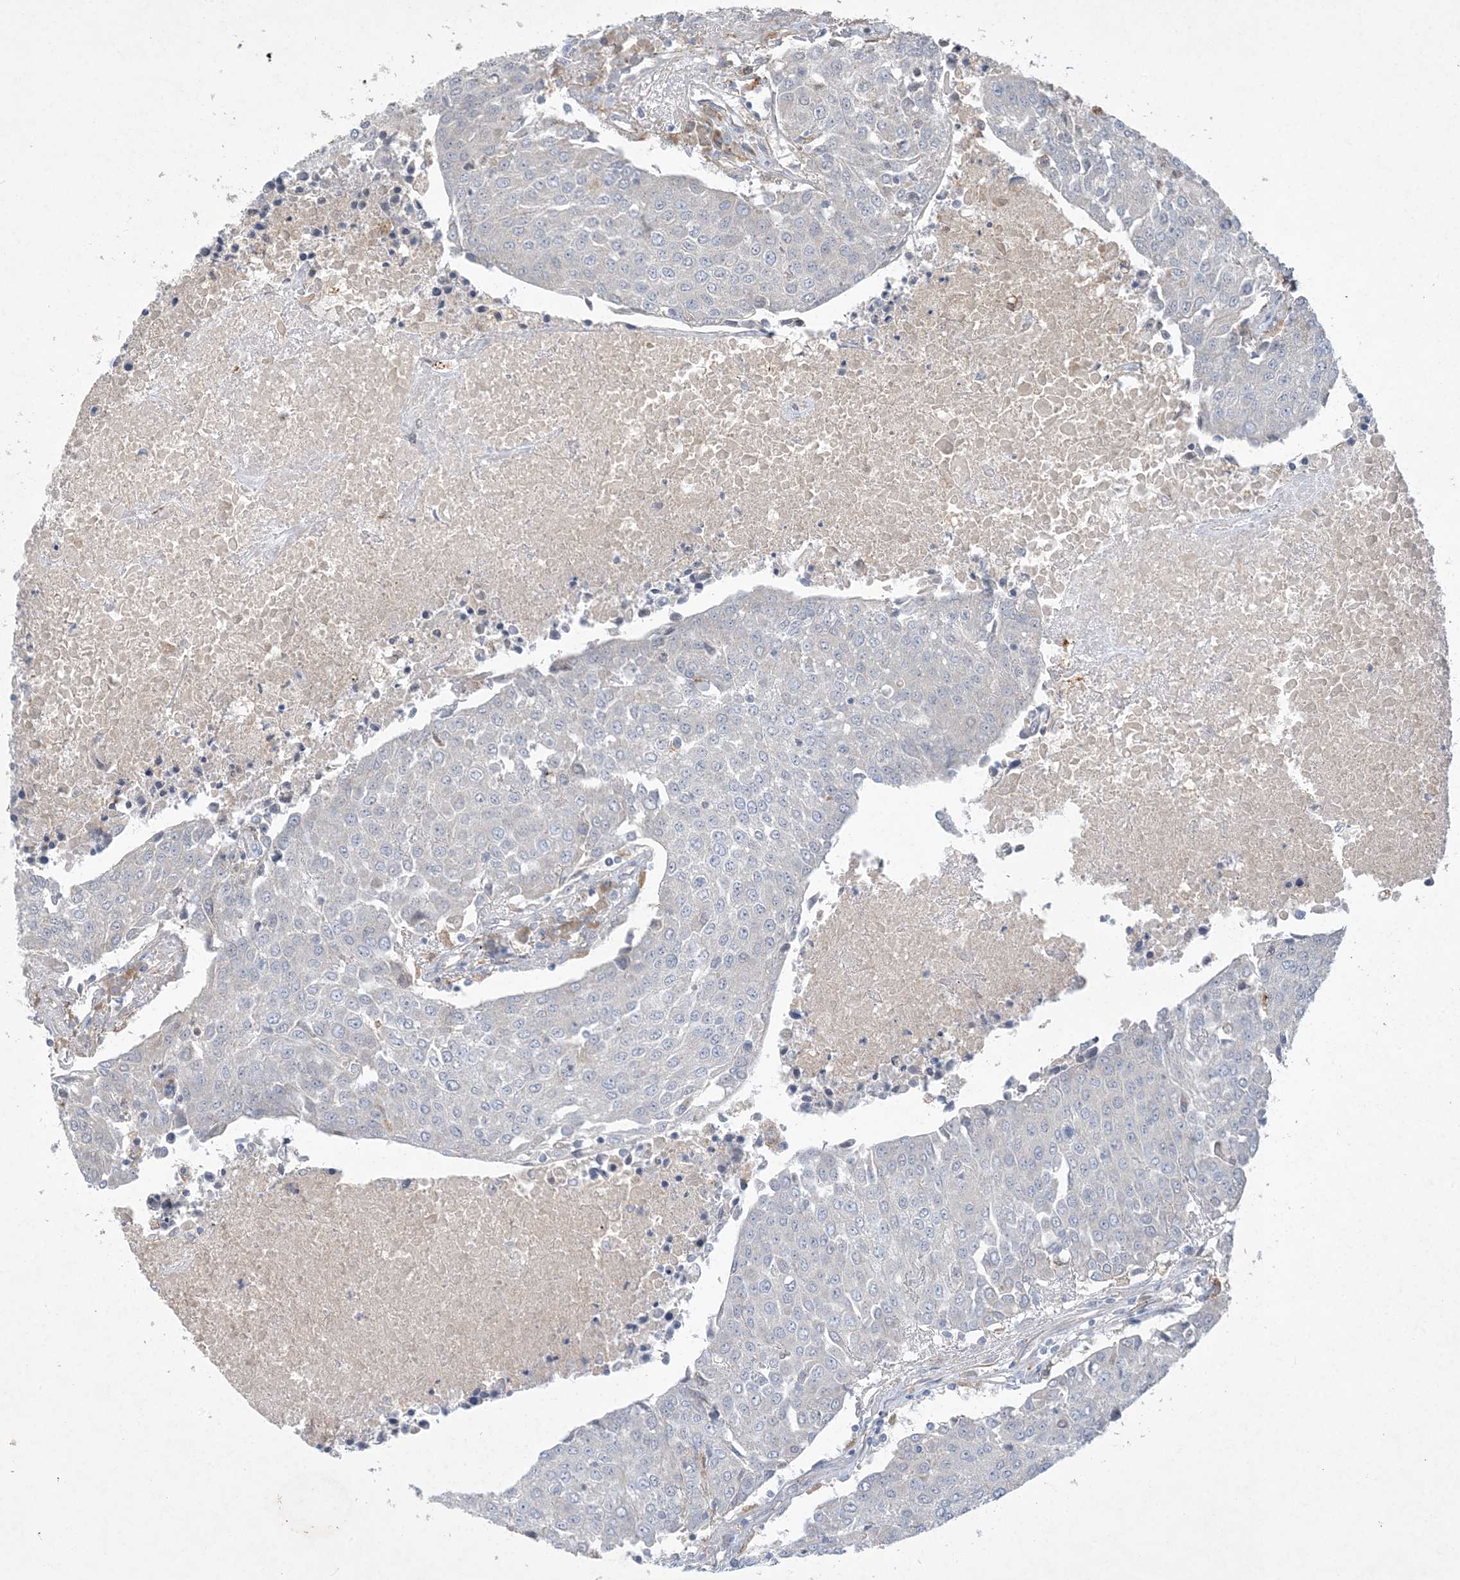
{"staining": {"intensity": "negative", "quantity": "none", "location": "none"}, "tissue": "urothelial cancer", "cell_type": "Tumor cells", "image_type": "cancer", "snomed": [{"axis": "morphology", "description": "Urothelial carcinoma, High grade"}, {"axis": "topography", "description": "Urinary bladder"}], "caption": "Tumor cells are negative for brown protein staining in urothelial cancer.", "gene": "MRPS18A", "patient": {"sex": "female", "age": 85}}